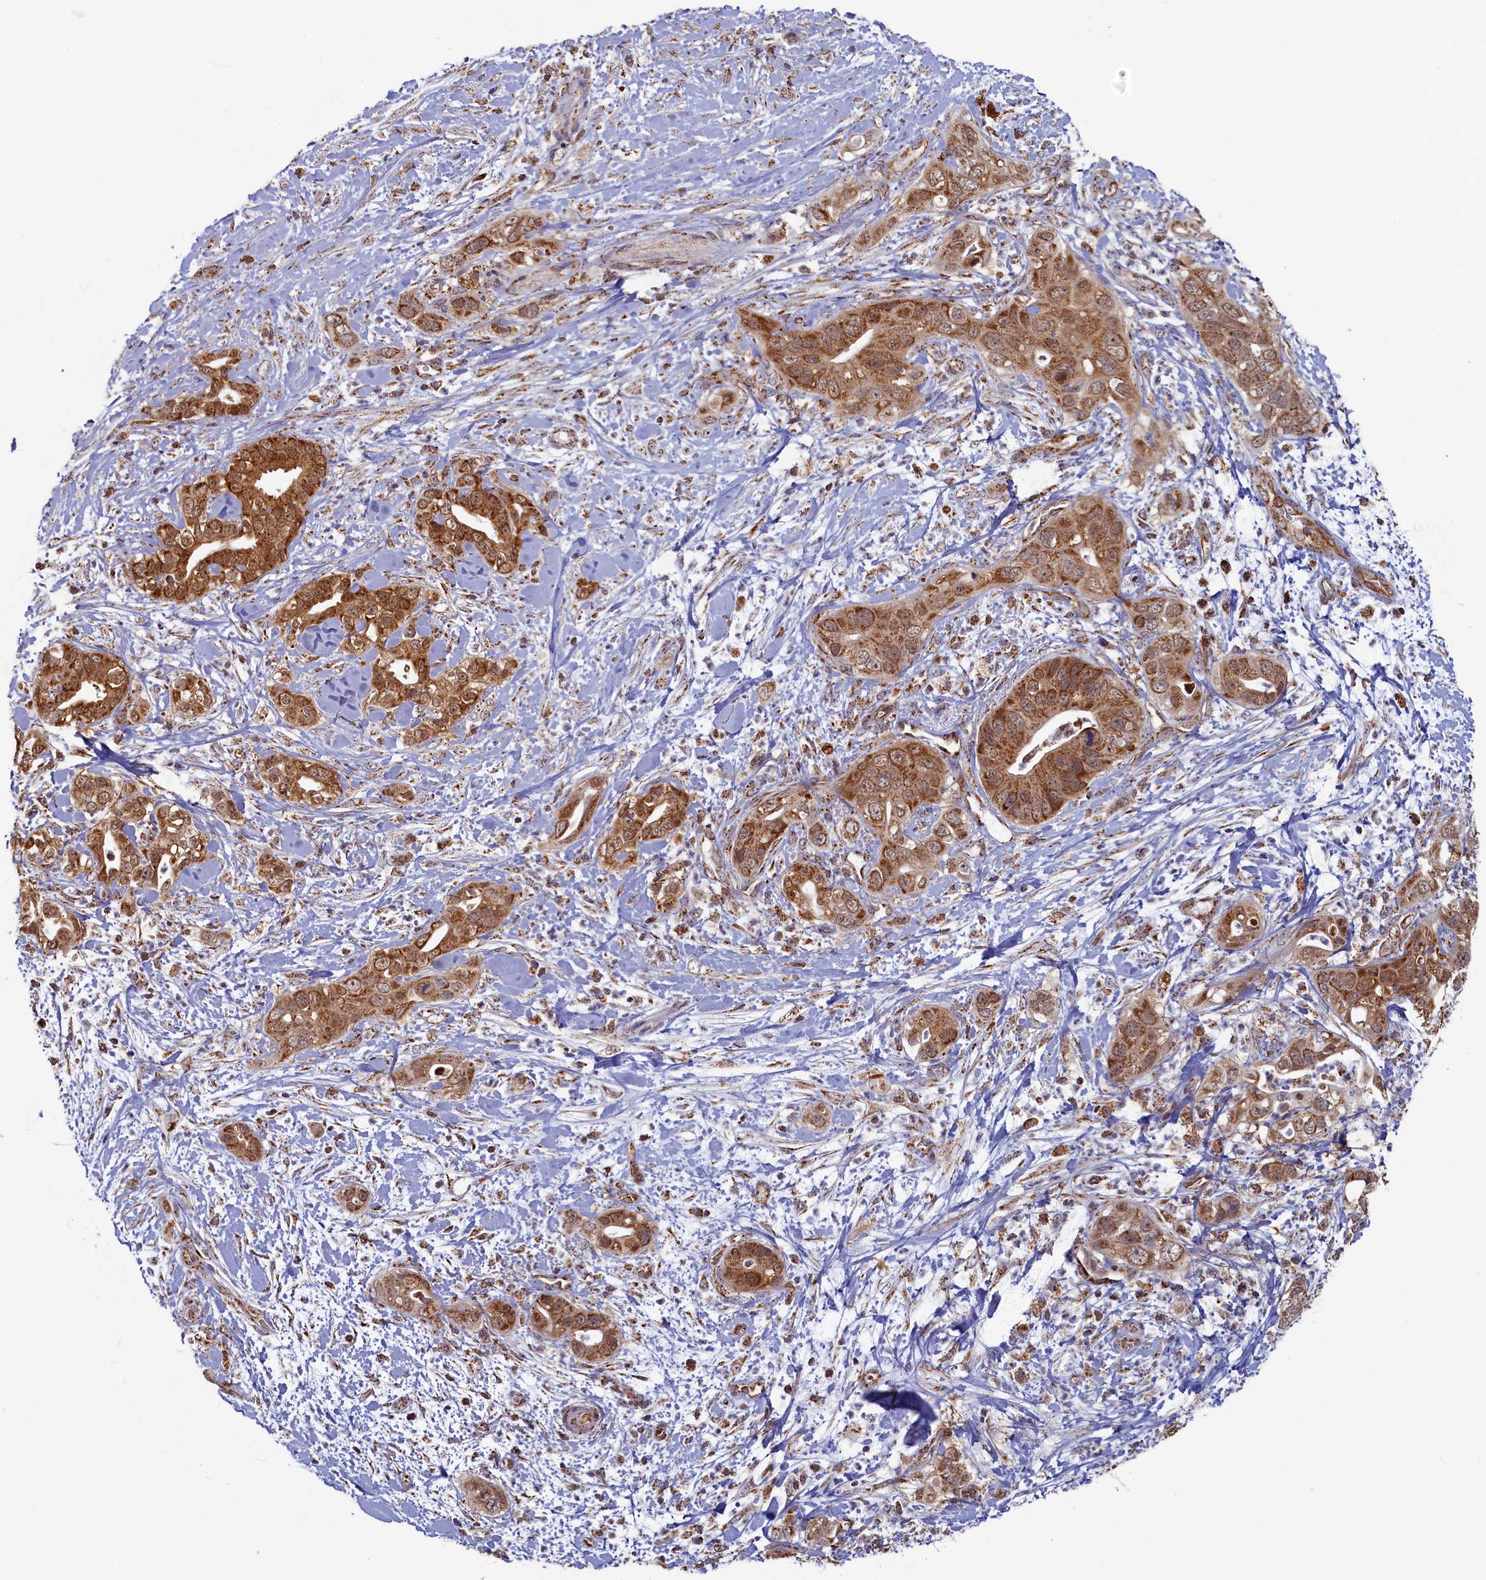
{"staining": {"intensity": "strong", "quantity": ">75%", "location": "cytoplasmic/membranous"}, "tissue": "pancreatic cancer", "cell_type": "Tumor cells", "image_type": "cancer", "snomed": [{"axis": "morphology", "description": "Adenocarcinoma, NOS"}, {"axis": "topography", "description": "Pancreas"}], "caption": "Tumor cells reveal strong cytoplasmic/membranous positivity in approximately >75% of cells in pancreatic adenocarcinoma.", "gene": "SPR", "patient": {"sex": "female", "age": 78}}